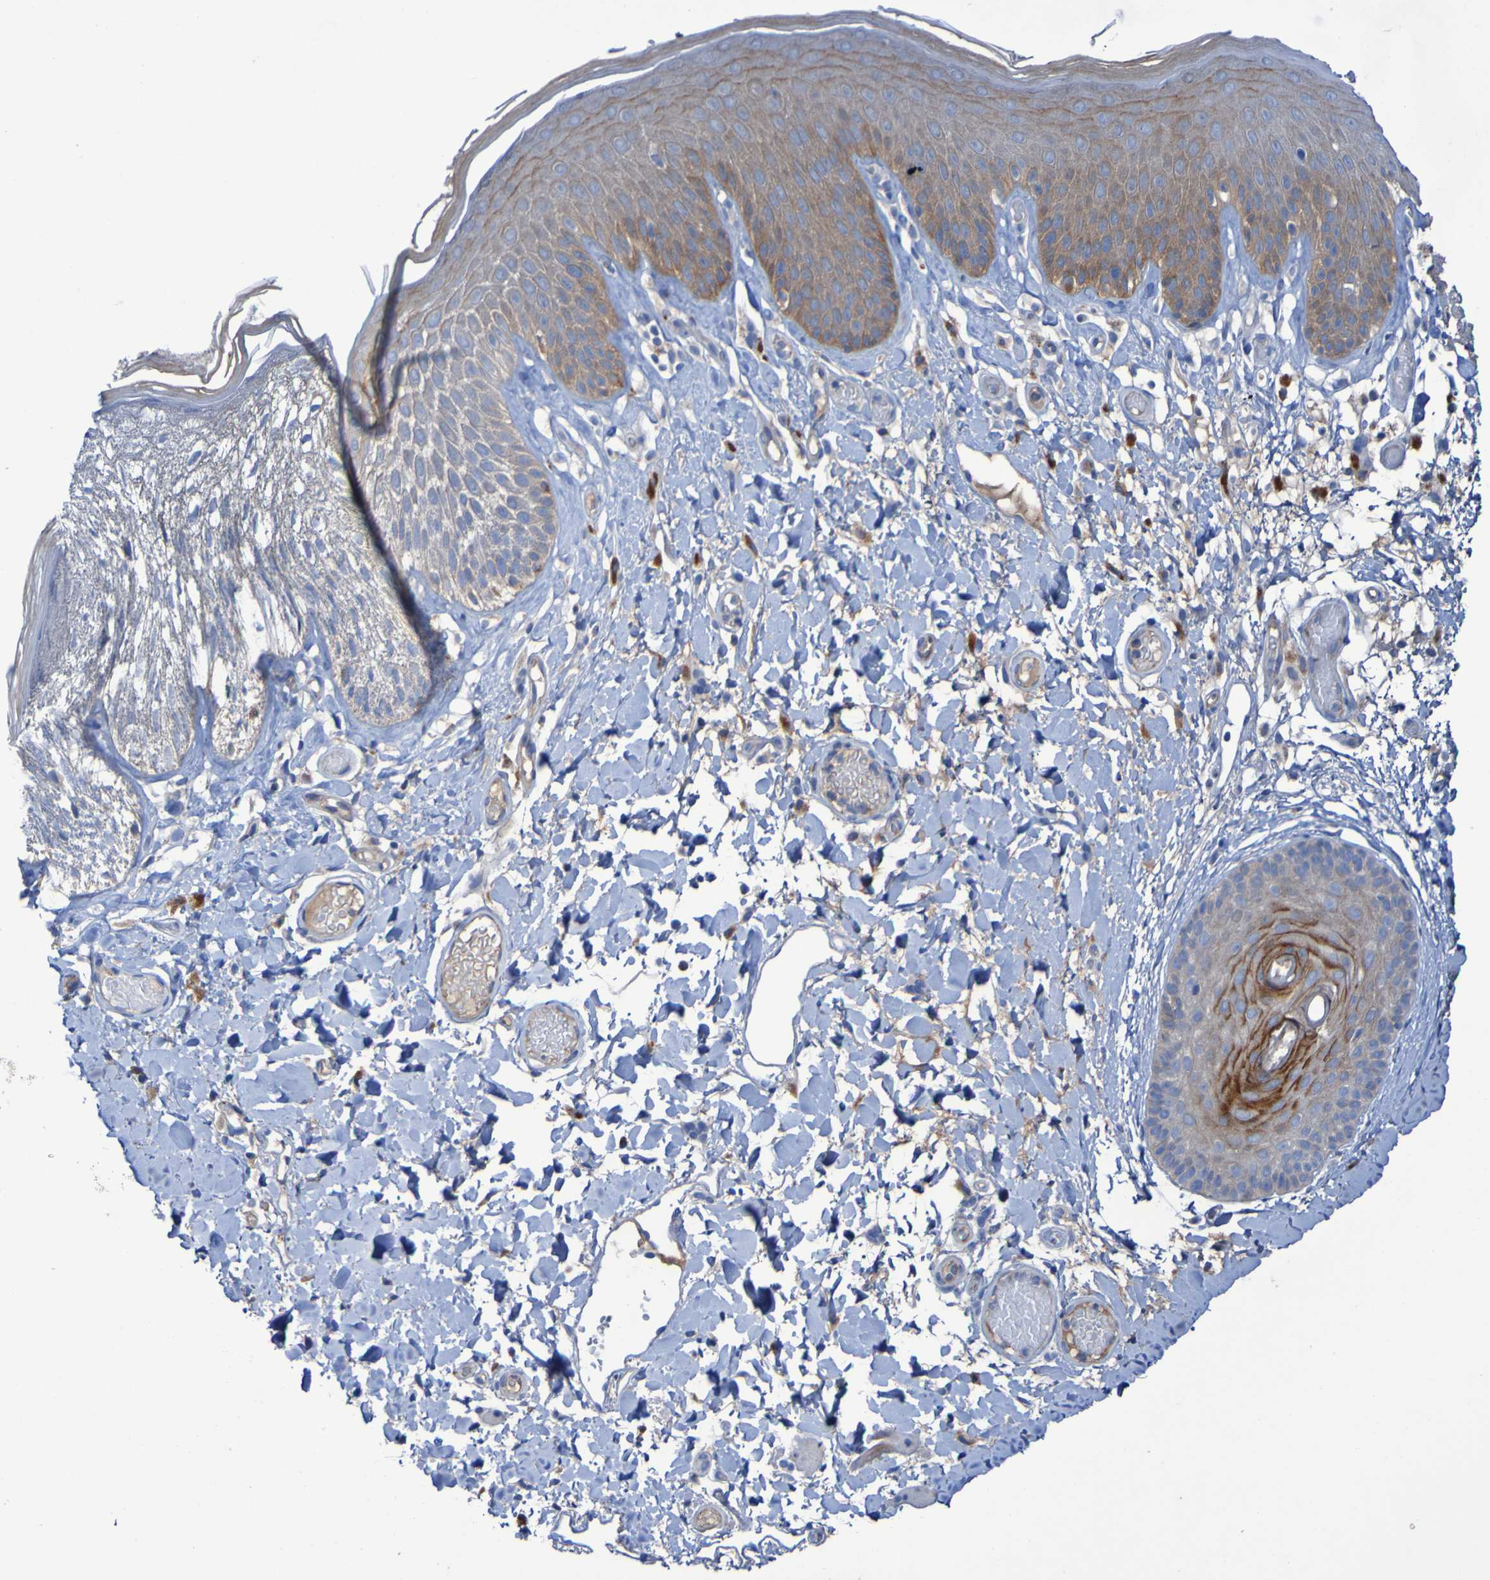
{"staining": {"intensity": "moderate", "quantity": ">75%", "location": "cytoplasmic/membranous"}, "tissue": "skin", "cell_type": "Epidermal cells", "image_type": "normal", "snomed": [{"axis": "morphology", "description": "Normal tissue, NOS"}, {"axis": "topography", "description": "Vulva"}], "caption": "IHC micrograph of normal human skin stained for a protein (brown), which demonstrates medium levels of moderate cytoplasmic/membranous expression in approximately >75% of epidermal cells.", "gene": "ARHGEF16", "patient": {"sex": "female", "age": 73}}